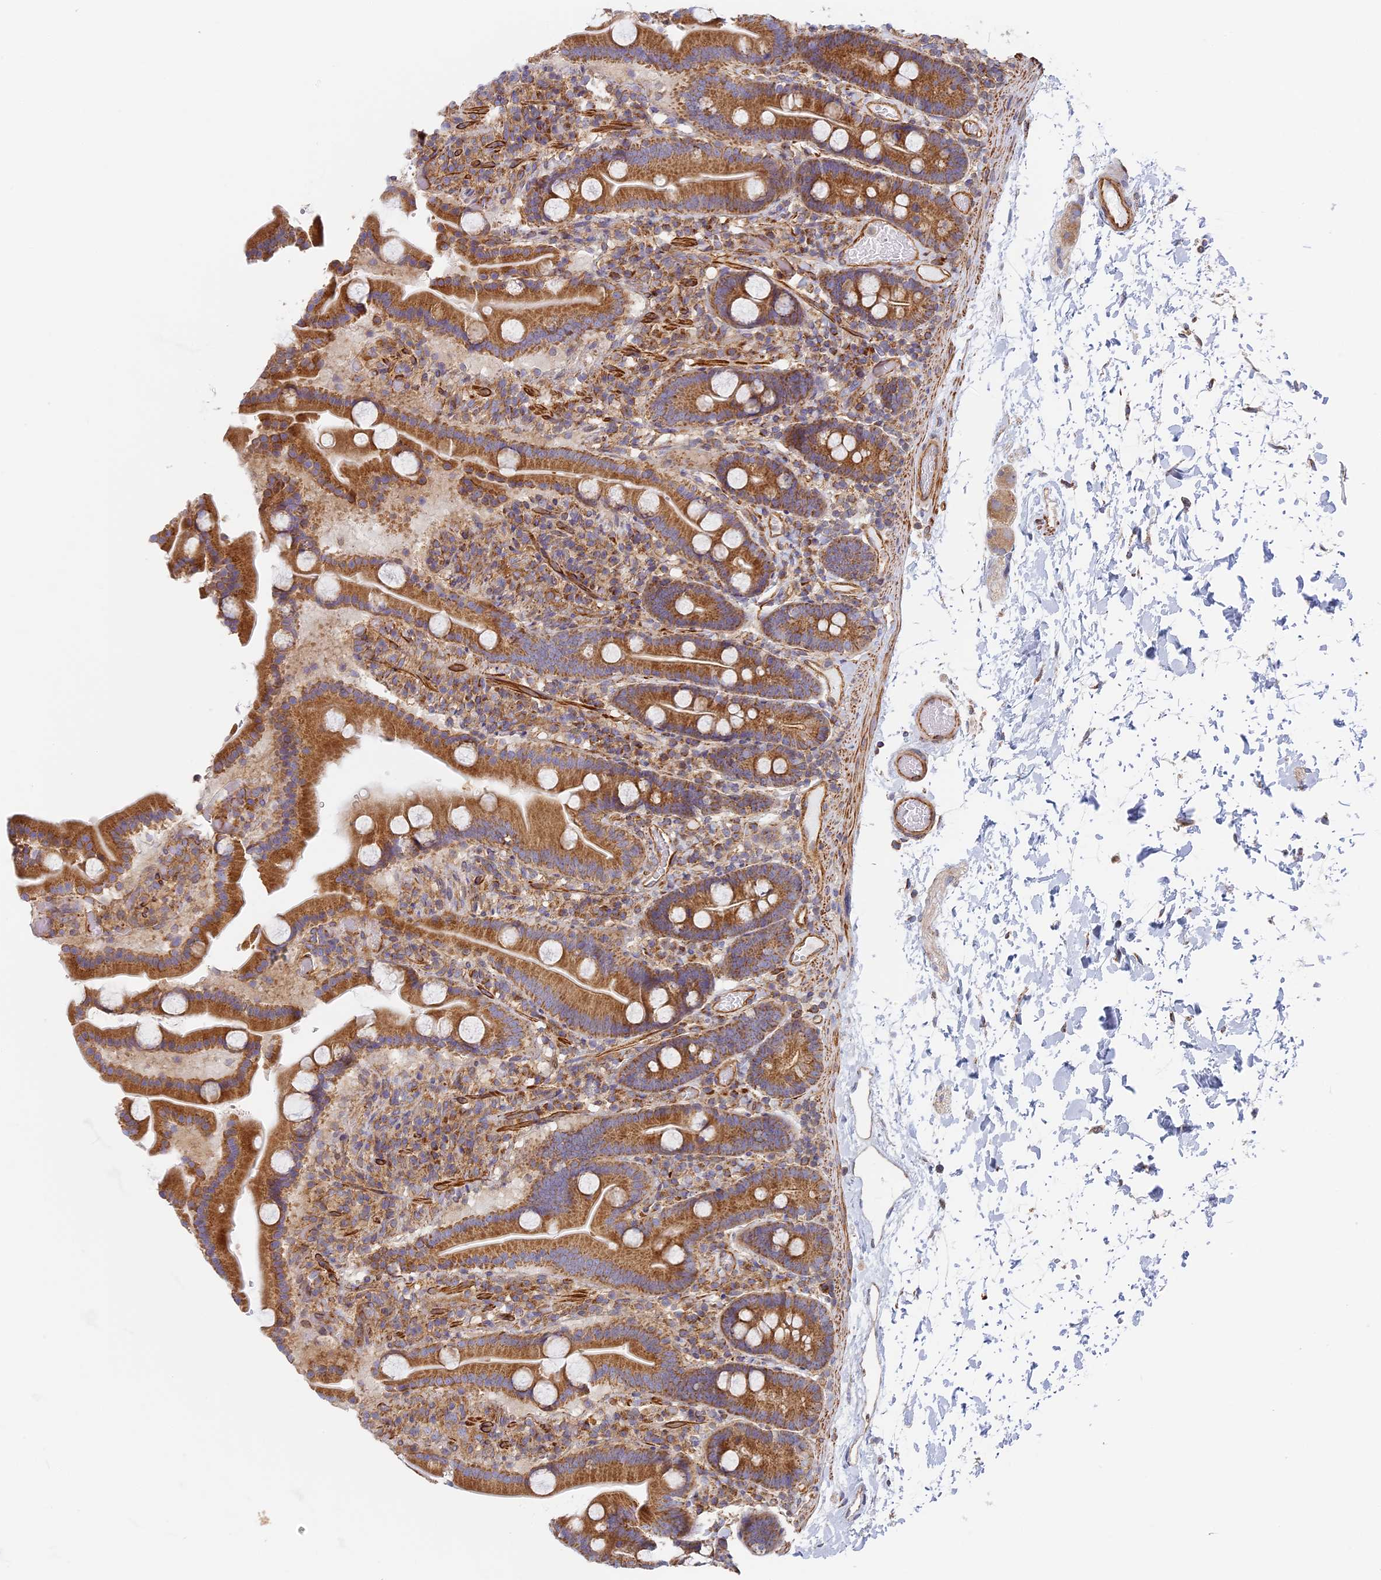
{"staining": {"intensity": "moderate", "quantity": ">75%", "location": "cytoplasmic/membranous"}, "tissue": "duodenum", "cell_type": "Glandular cells", "image_type": "normal", "snomed": [{"axis": "morphology", "description": "Normal tissue, NOS"}, {"axis": "topography", "description": "Duodenum"}], "caption": "Glandular cells exhibit medium levels of moderate cytoplasmic/membranous positivity in about >75% of cells in benign duodenum.", "gene": "DDA1", "patient": {"sex": "male", "age": 55}}